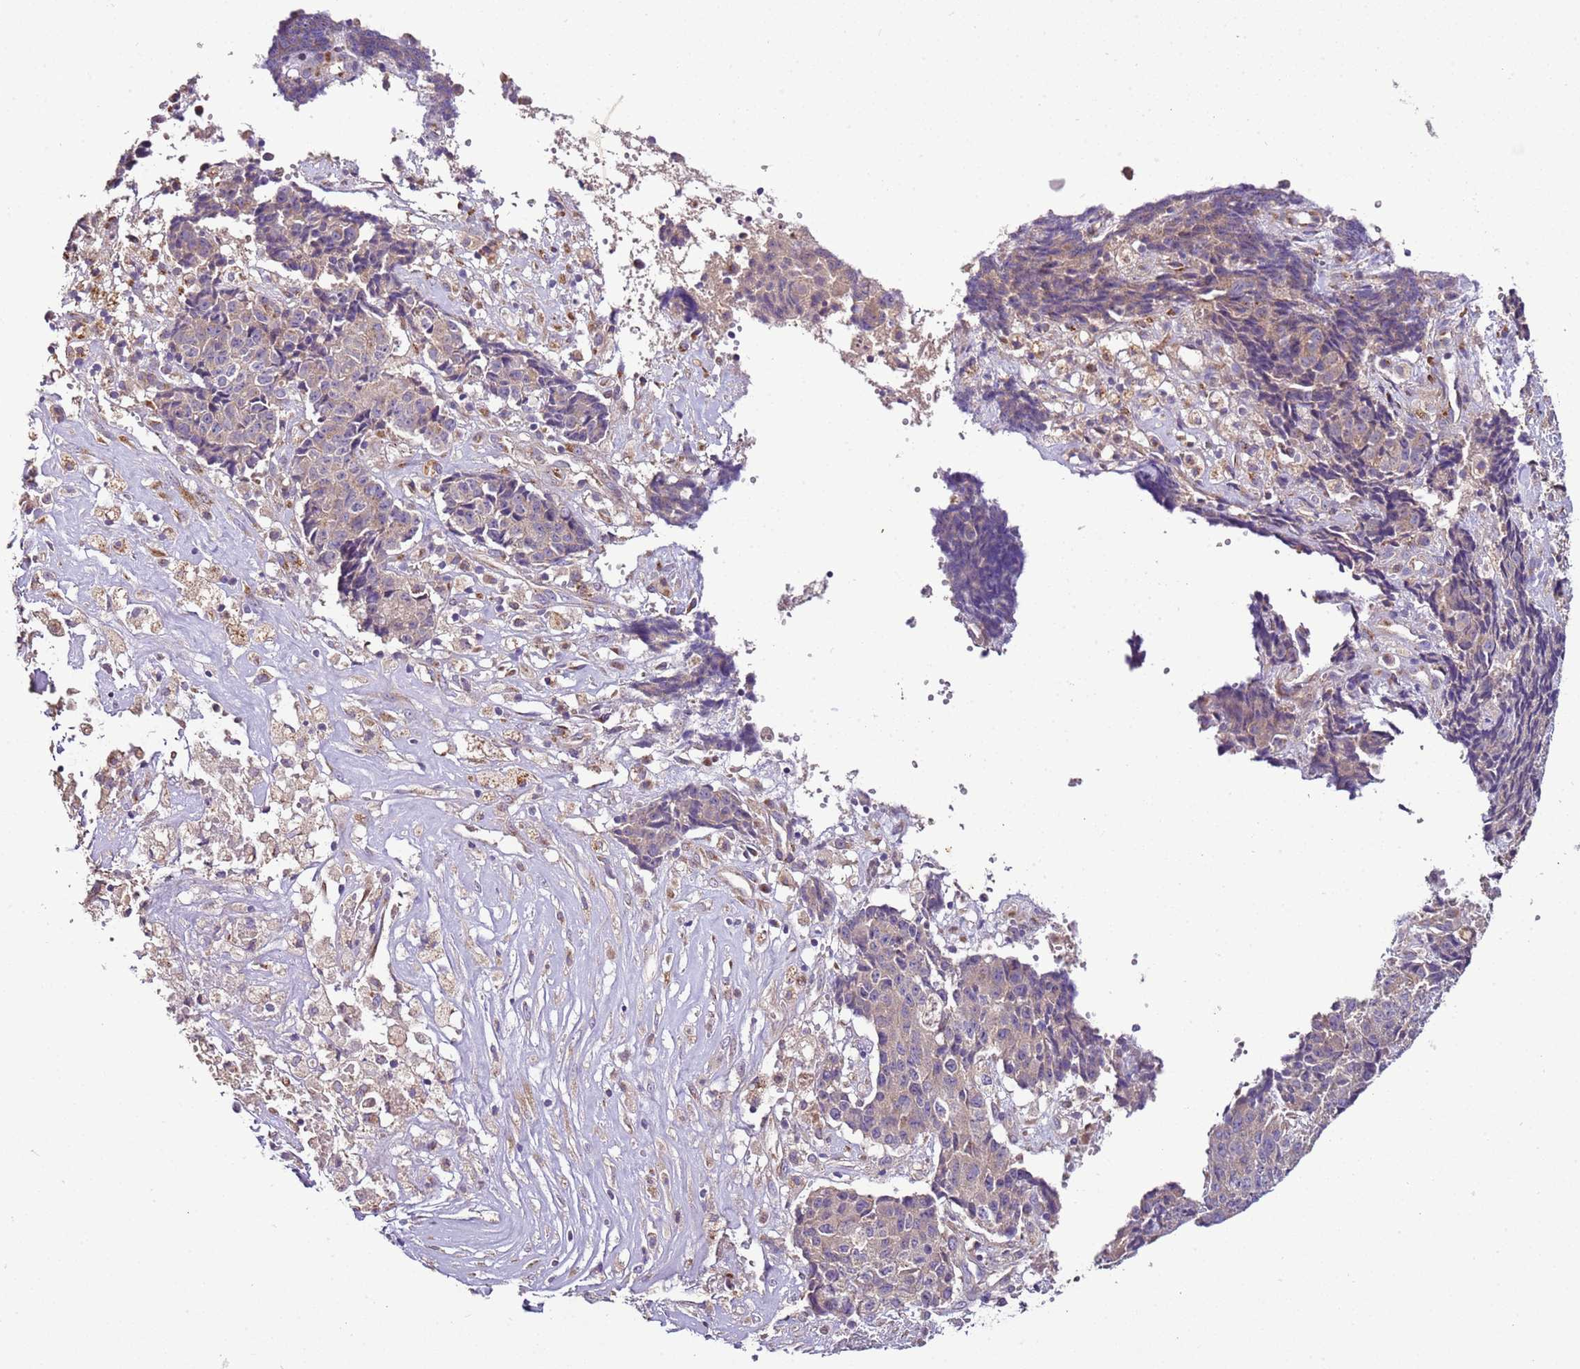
{"staining": {"intensity": "weak", "quantity": "<25%", "location": "cytoplasmic/membranous"}, "tissue": "ovarian cancer", "cell_type": "Tumor cells", "image_type": "cancer", "snomed": [{"axis": "morphology", "description": "Carcinoma, endometroid"}, {"axis": "topography", "description": "Ovary"}], "caption": "This is an immunohistochemistry (IHC) image of ovarian cancer (endometroid carcinoma). There is no expression in tumor cells.", "gene": "FAM20A", "patient": {"sex": "female", "age": 42}}